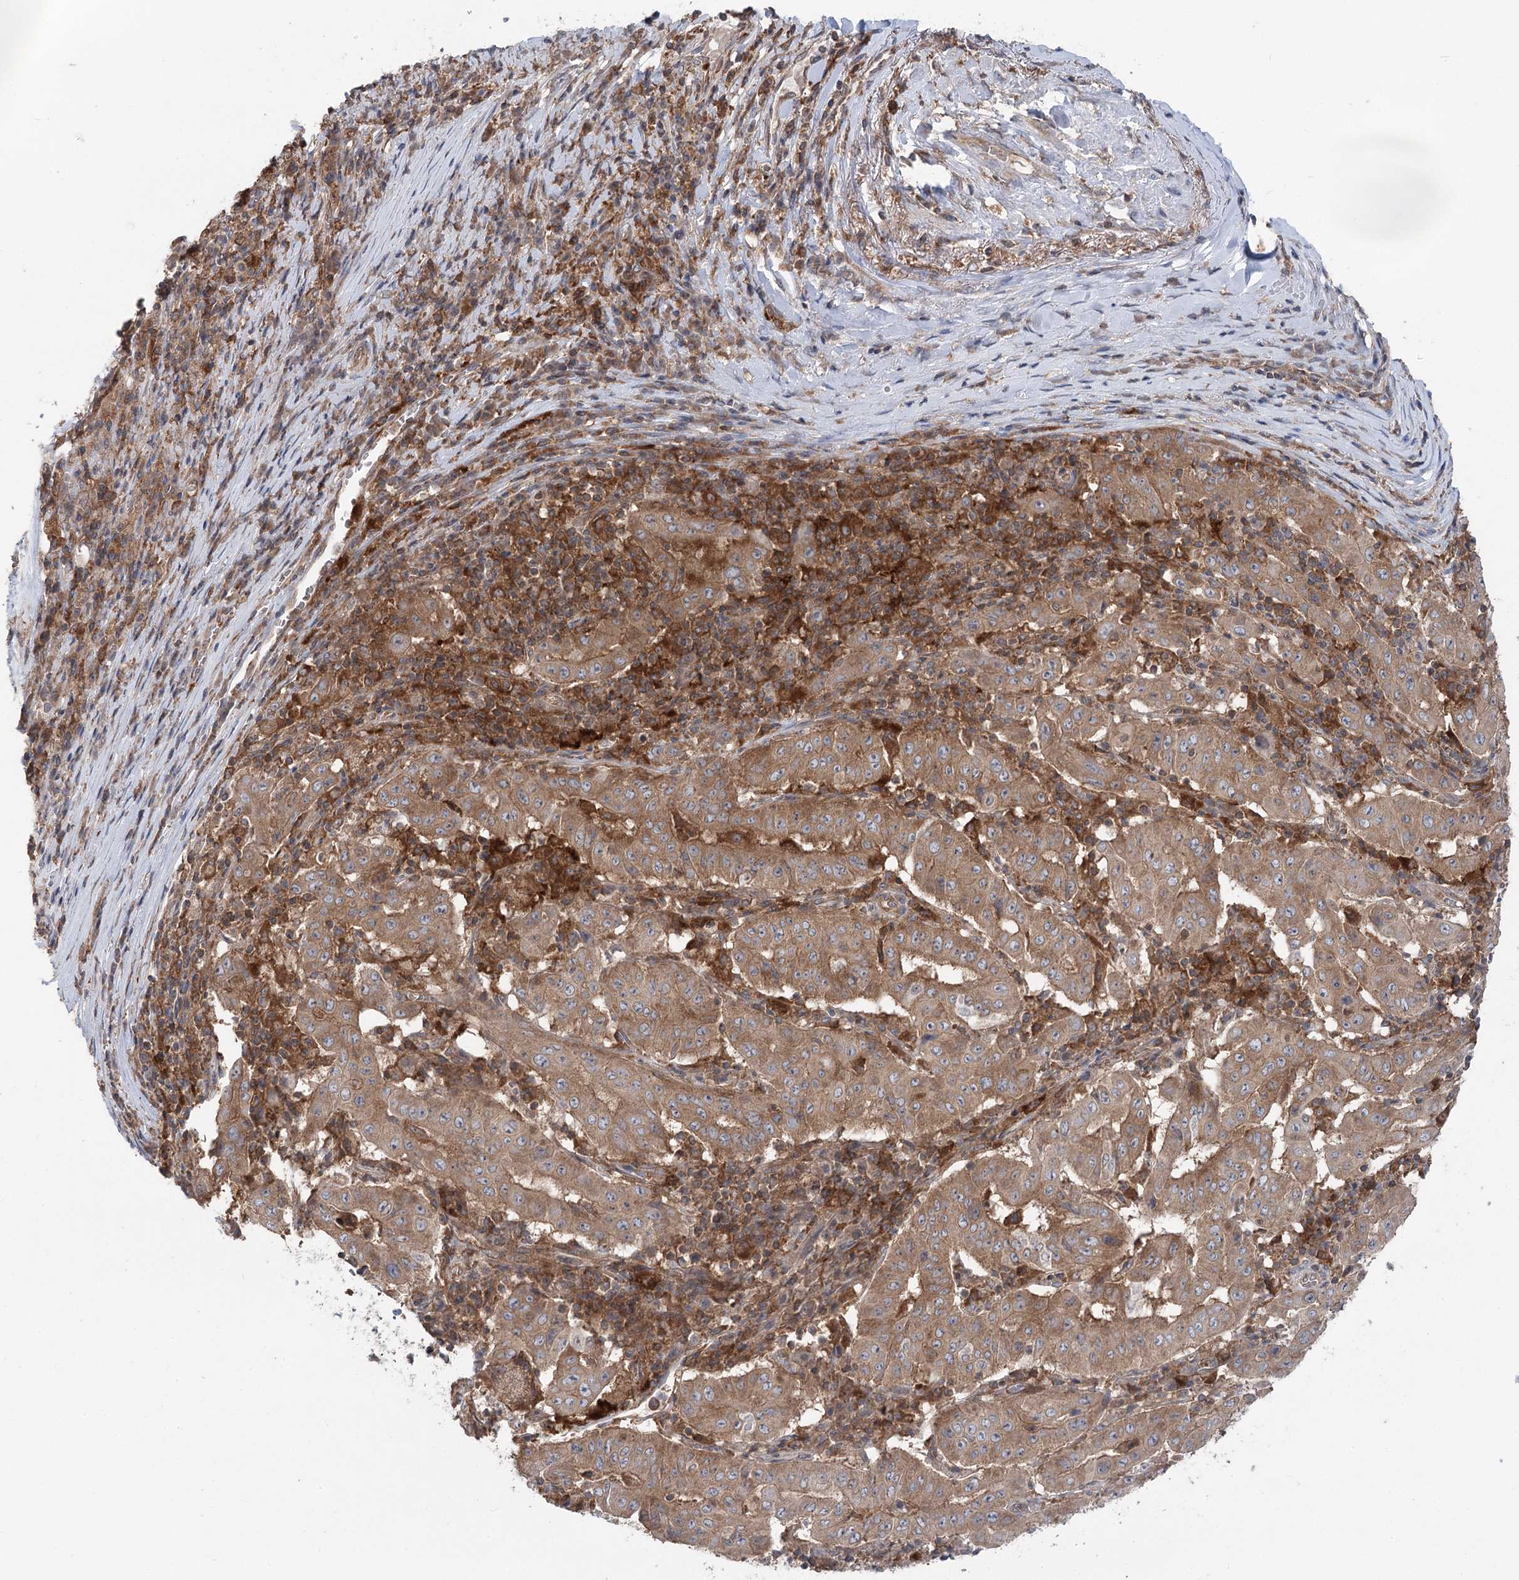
{"staining": {"intensity": "moderate", "quantity": ">75%", "location": "cytoplasmic/membranous"}, "tissue": "pancreatic cancer", "cell_type": "Tumor cells", "image_type": "cancer", "snomed": [{"axis": "morphology", "description": "Adenocarcinoma, NOS"}, {"axis": "topography", "description": "Pancreas"}], "caption": "Brown immunohistochemical staining in adenocarcinoma (pancreatic) displays moderate cytoplasmic/membranous expression in about >75% of tumor cells. Nuclei are stained in blue.", "gene": "PPP1R21", "patient": {"sex": "male", "age": 63}}